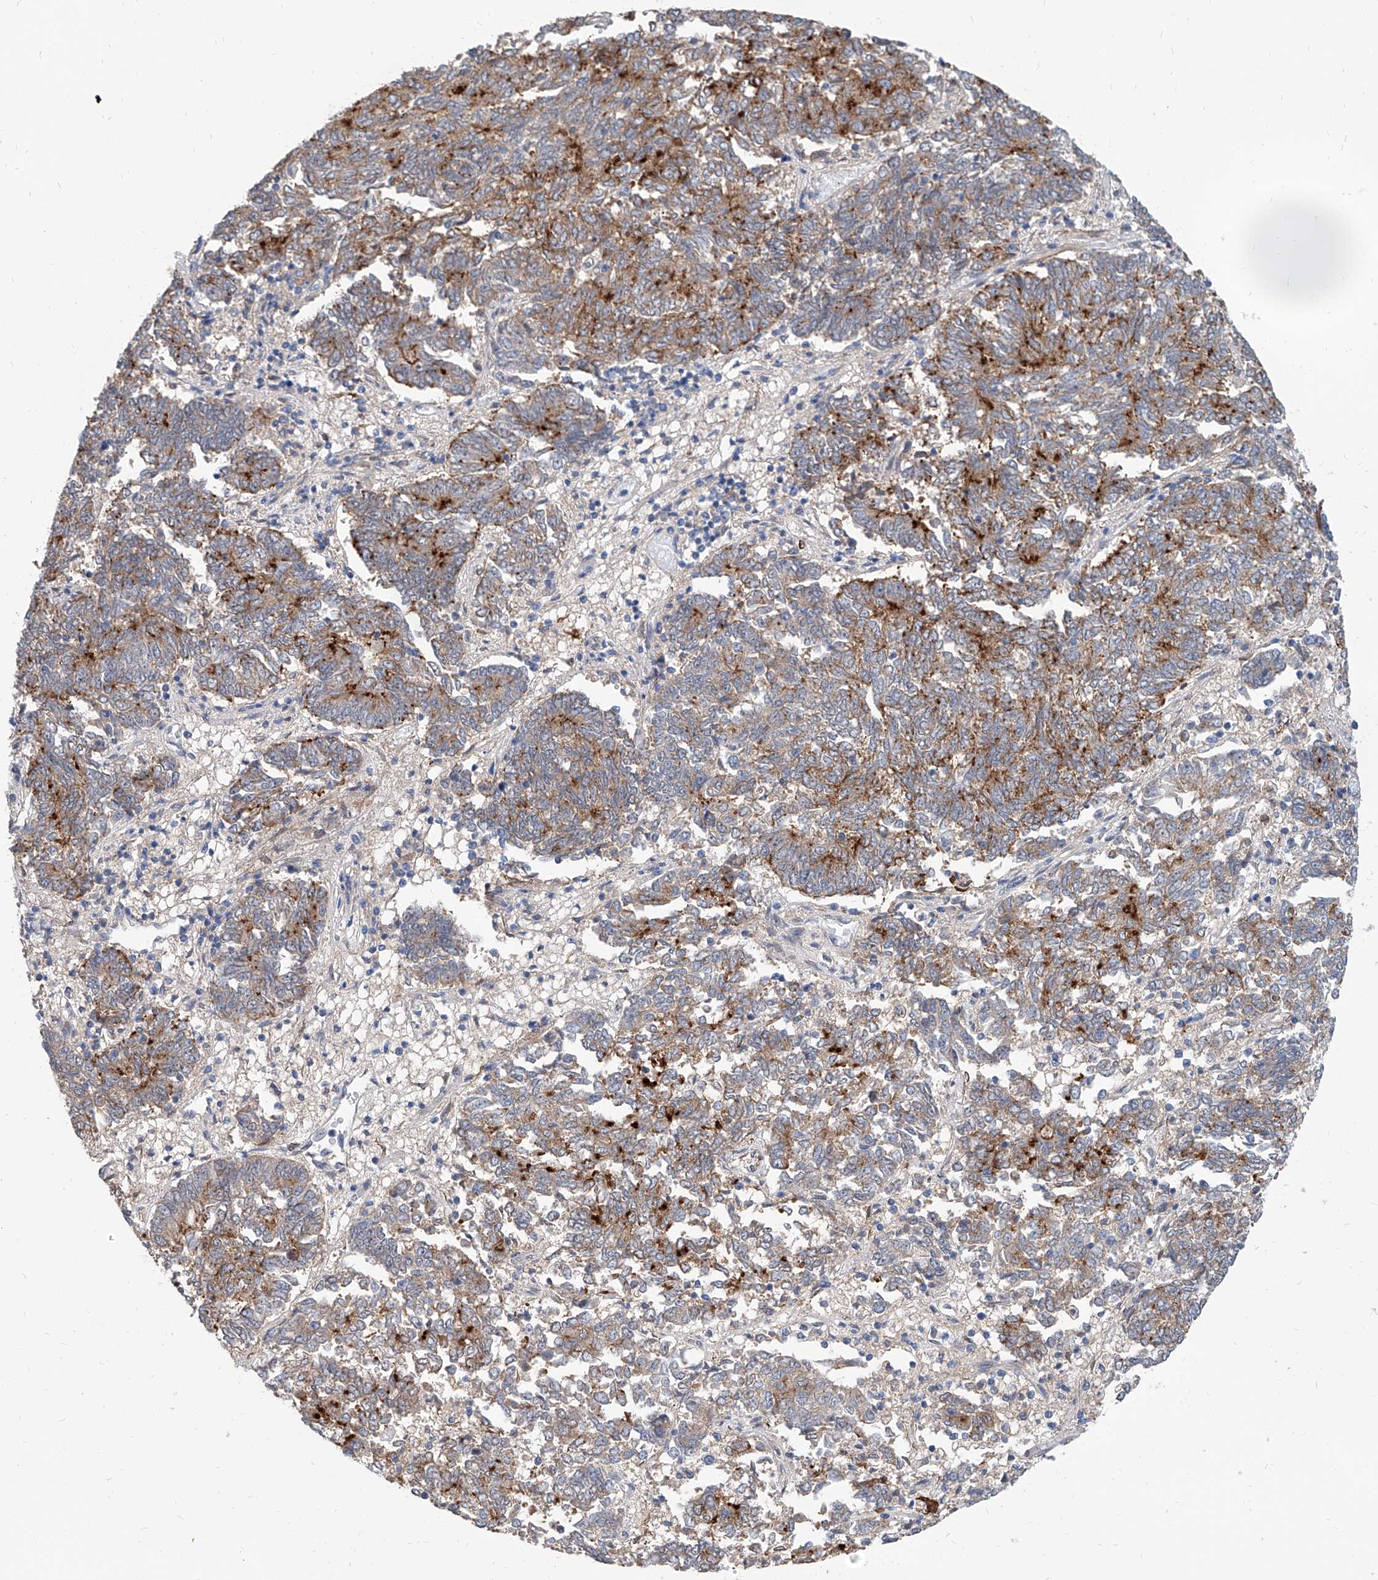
{"staining": {"intensity": "moderate", "quantity": "25%-75%", "location": "cytoplasmic/membranous"}, "tissue": "endometrial cancer", "cell_type": "Tumor cells", "image_type": "cancer", "snomed": [{"axis": "morphology", "description": "Adenocarcinoma, NOS"}, {"axis": "topography", "description": "Endometrium"}], "caption": "DAB immunohistochemical staining of endometrial adenocarcinoma displays moderate cytoplasmic/membranous protein positivity in about 25%-75% of tumor cells.", "gene": "MAGEE2", "patient": {"sex": "female", "age": 80}}